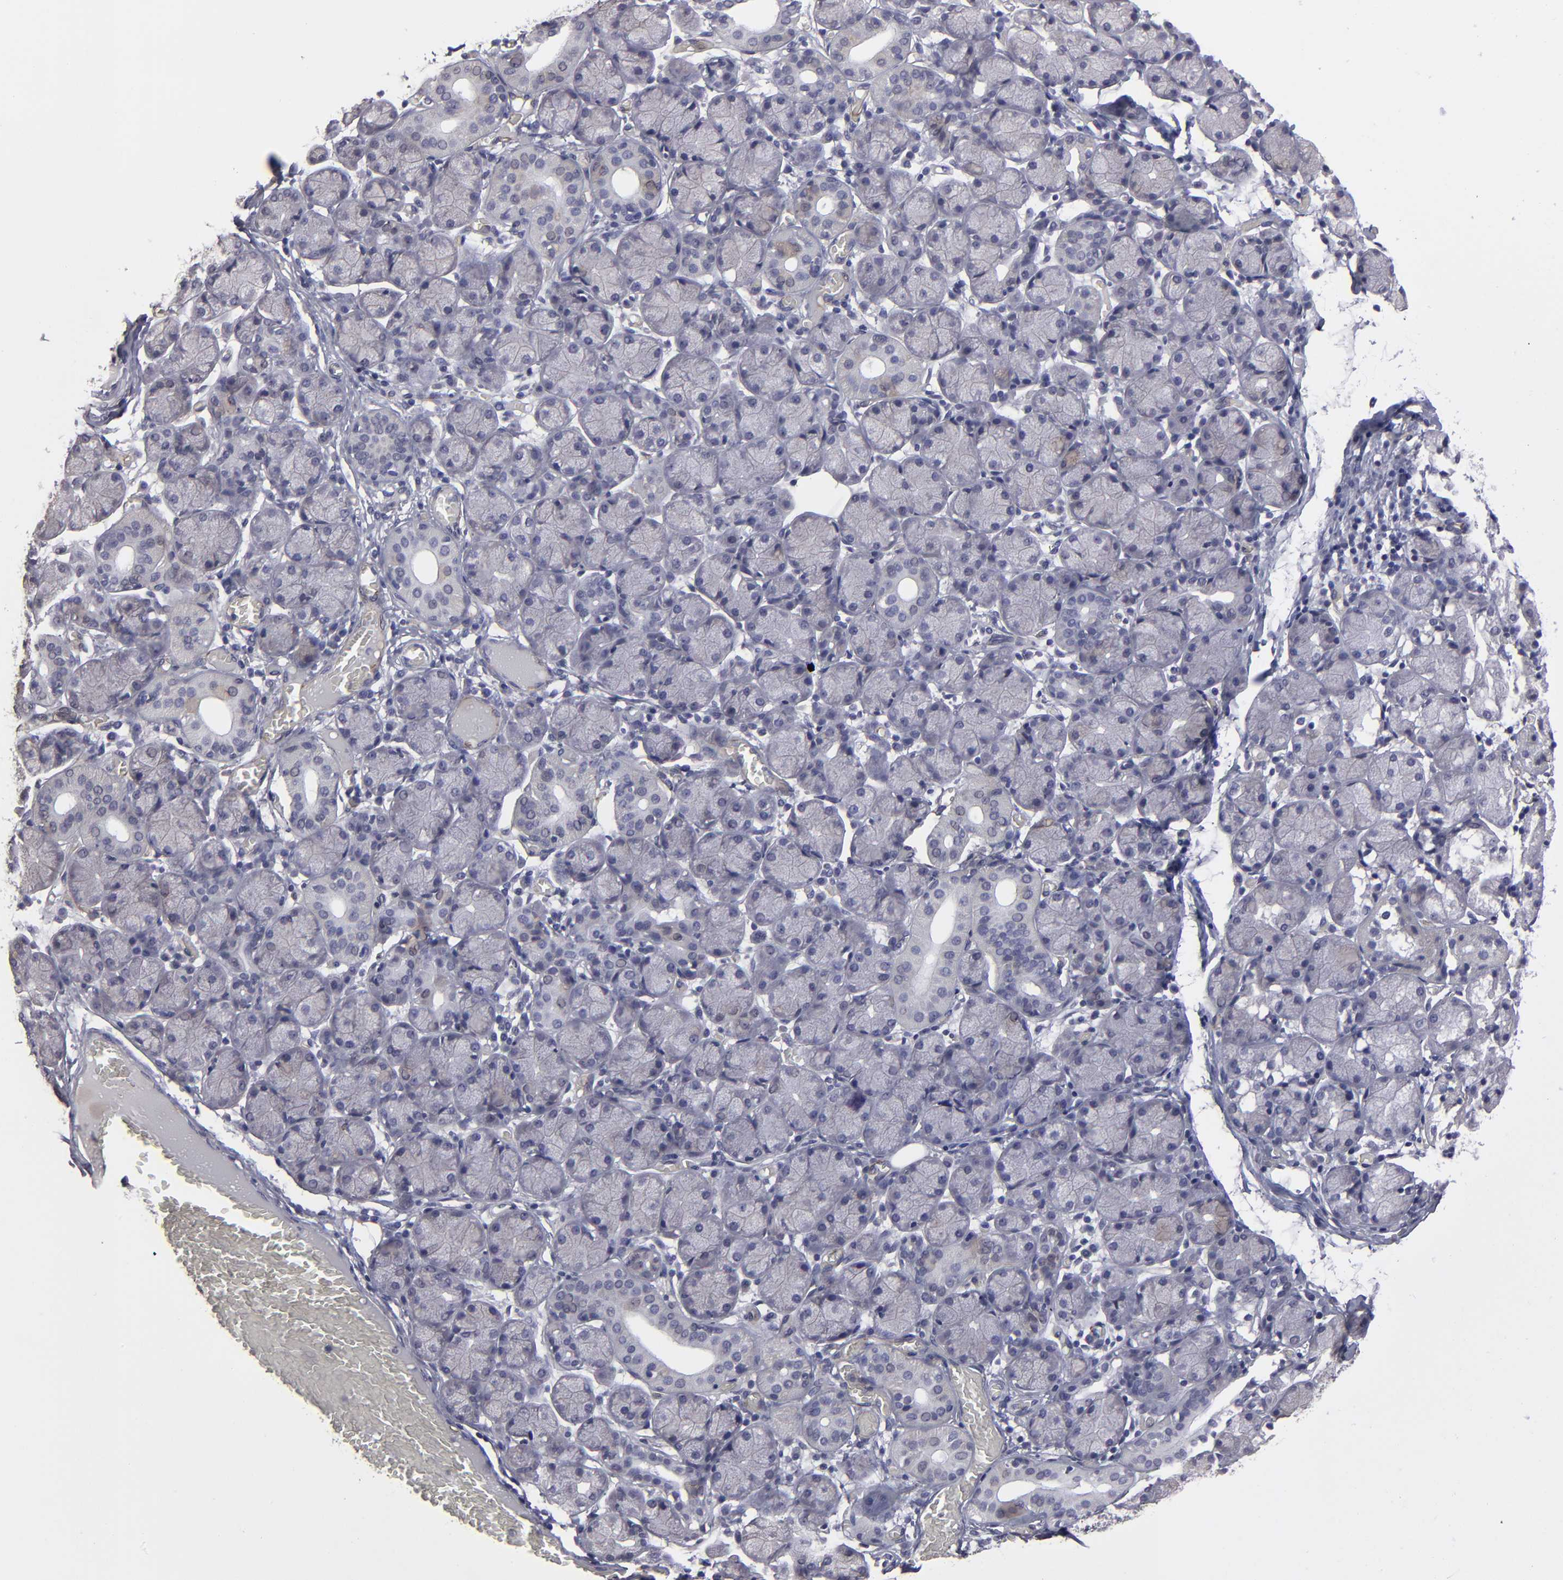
{"staining": {"intensity": "negative", "quantity": "none", "location": "none"}, "tissue": "salivary gland", "cell_type": "Glandular cells", "image_type": "normal", "snomed": [{"axis": "morphology", "description": "Normal tissue, NOS"}, {"axis": "topography", "description": "Salivary gland"}], "caption": "The immunohistochemistry histopathology image has no significant expression in glandular cells of salivary gland.", "gene": "ZNF175", "patient": {"sex": "female", "age": 24}}